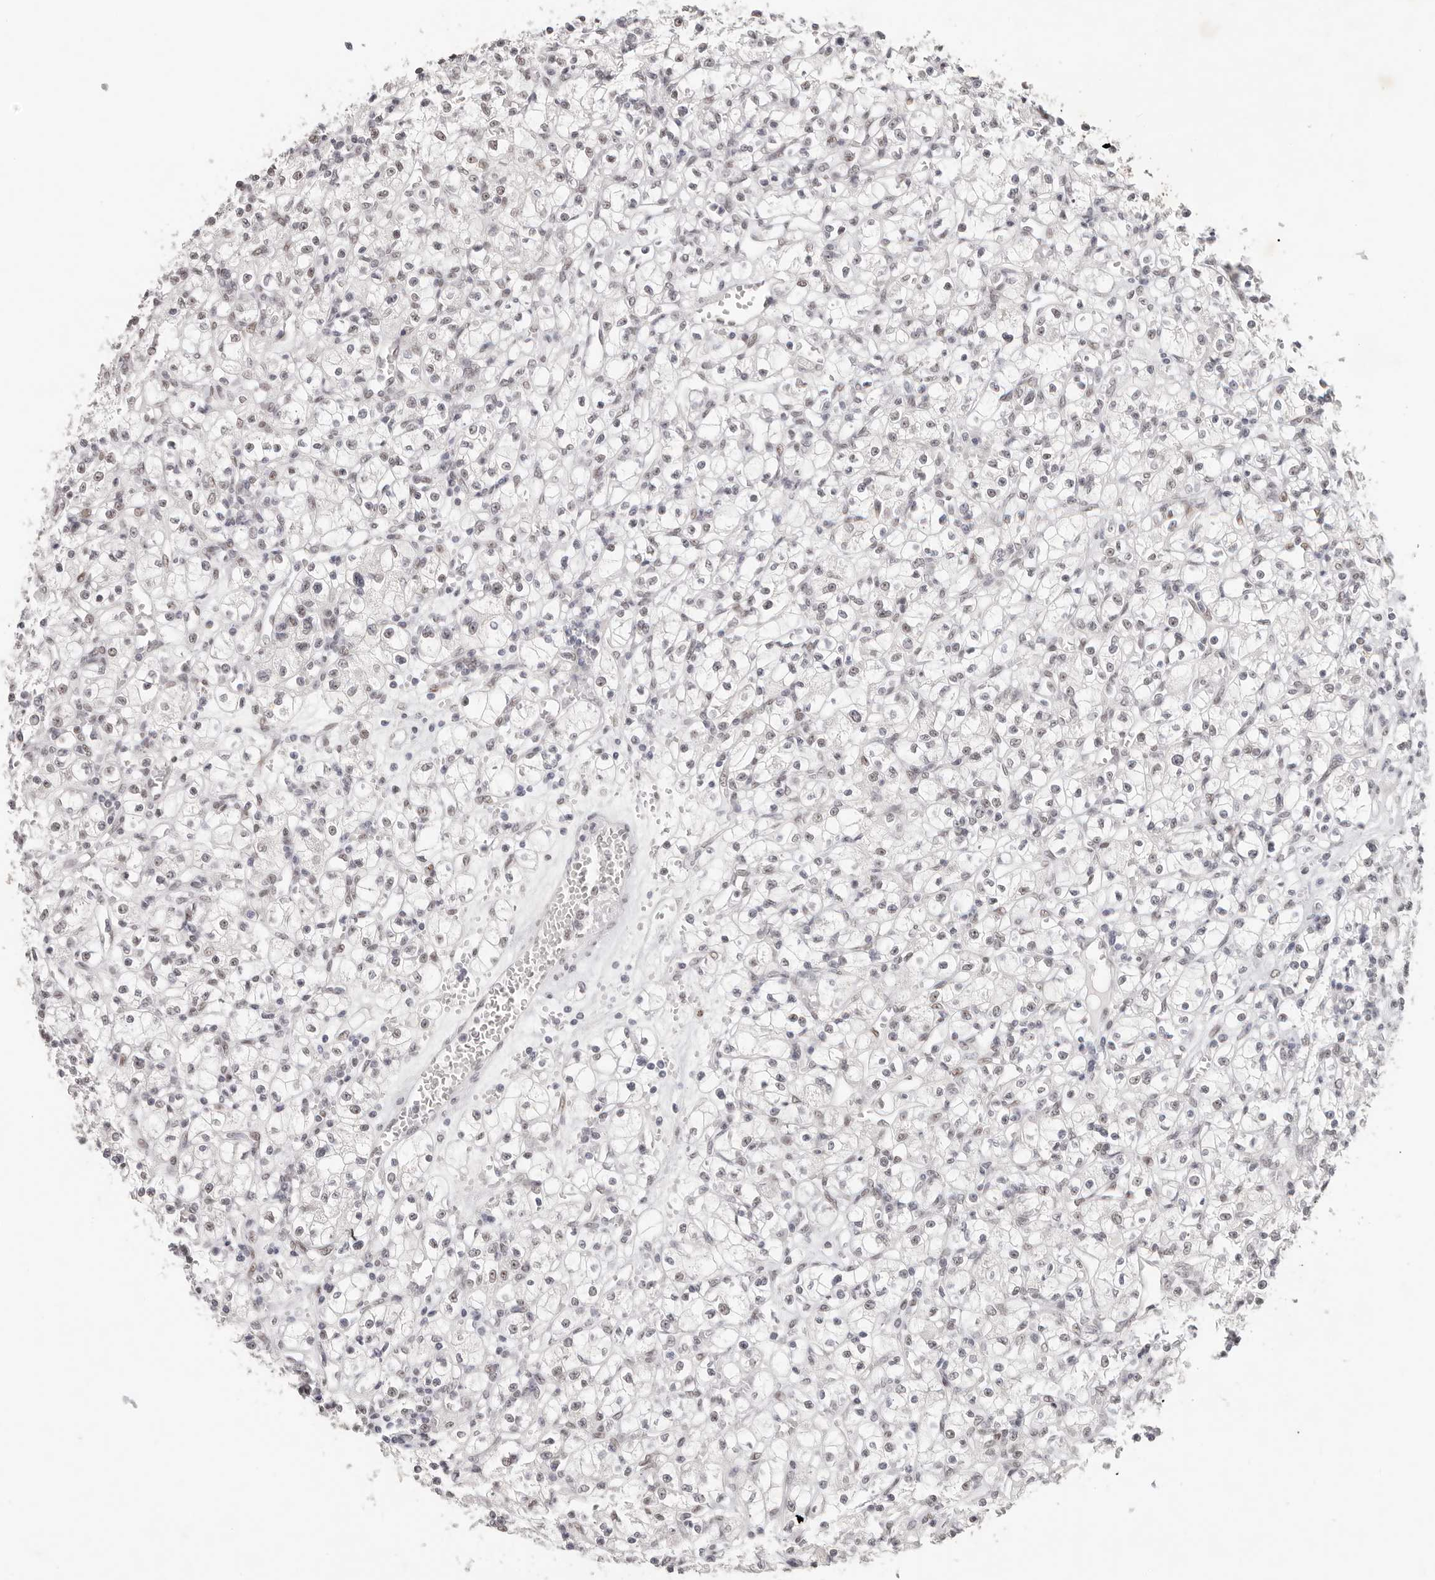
{"staining": {"intensity": "negative", "quantity": "none", "location": "none"}, "tissue": "renal cancer", "cell_type": "Tumor cells", "image_type": "cancer", "snomed": [{"axis": "morphology", "description": "Adenocarcinoma, NOS"}, {"axis": "topography", "description": "Kidney"}], "caption": "High power microscopy photomicrograph of an immunohistochemistry (IHC) micrograph of adenocarcinoma (renal), revealing no significant expression in tumor cells. The staining was performed using DAB to visualize the protein expression in brown, while the nuclei were stained in blue with hematoxylin (Magnification: 20x).", "gene": "LARP7", "patient": {"sex": "female", "age": 59}}